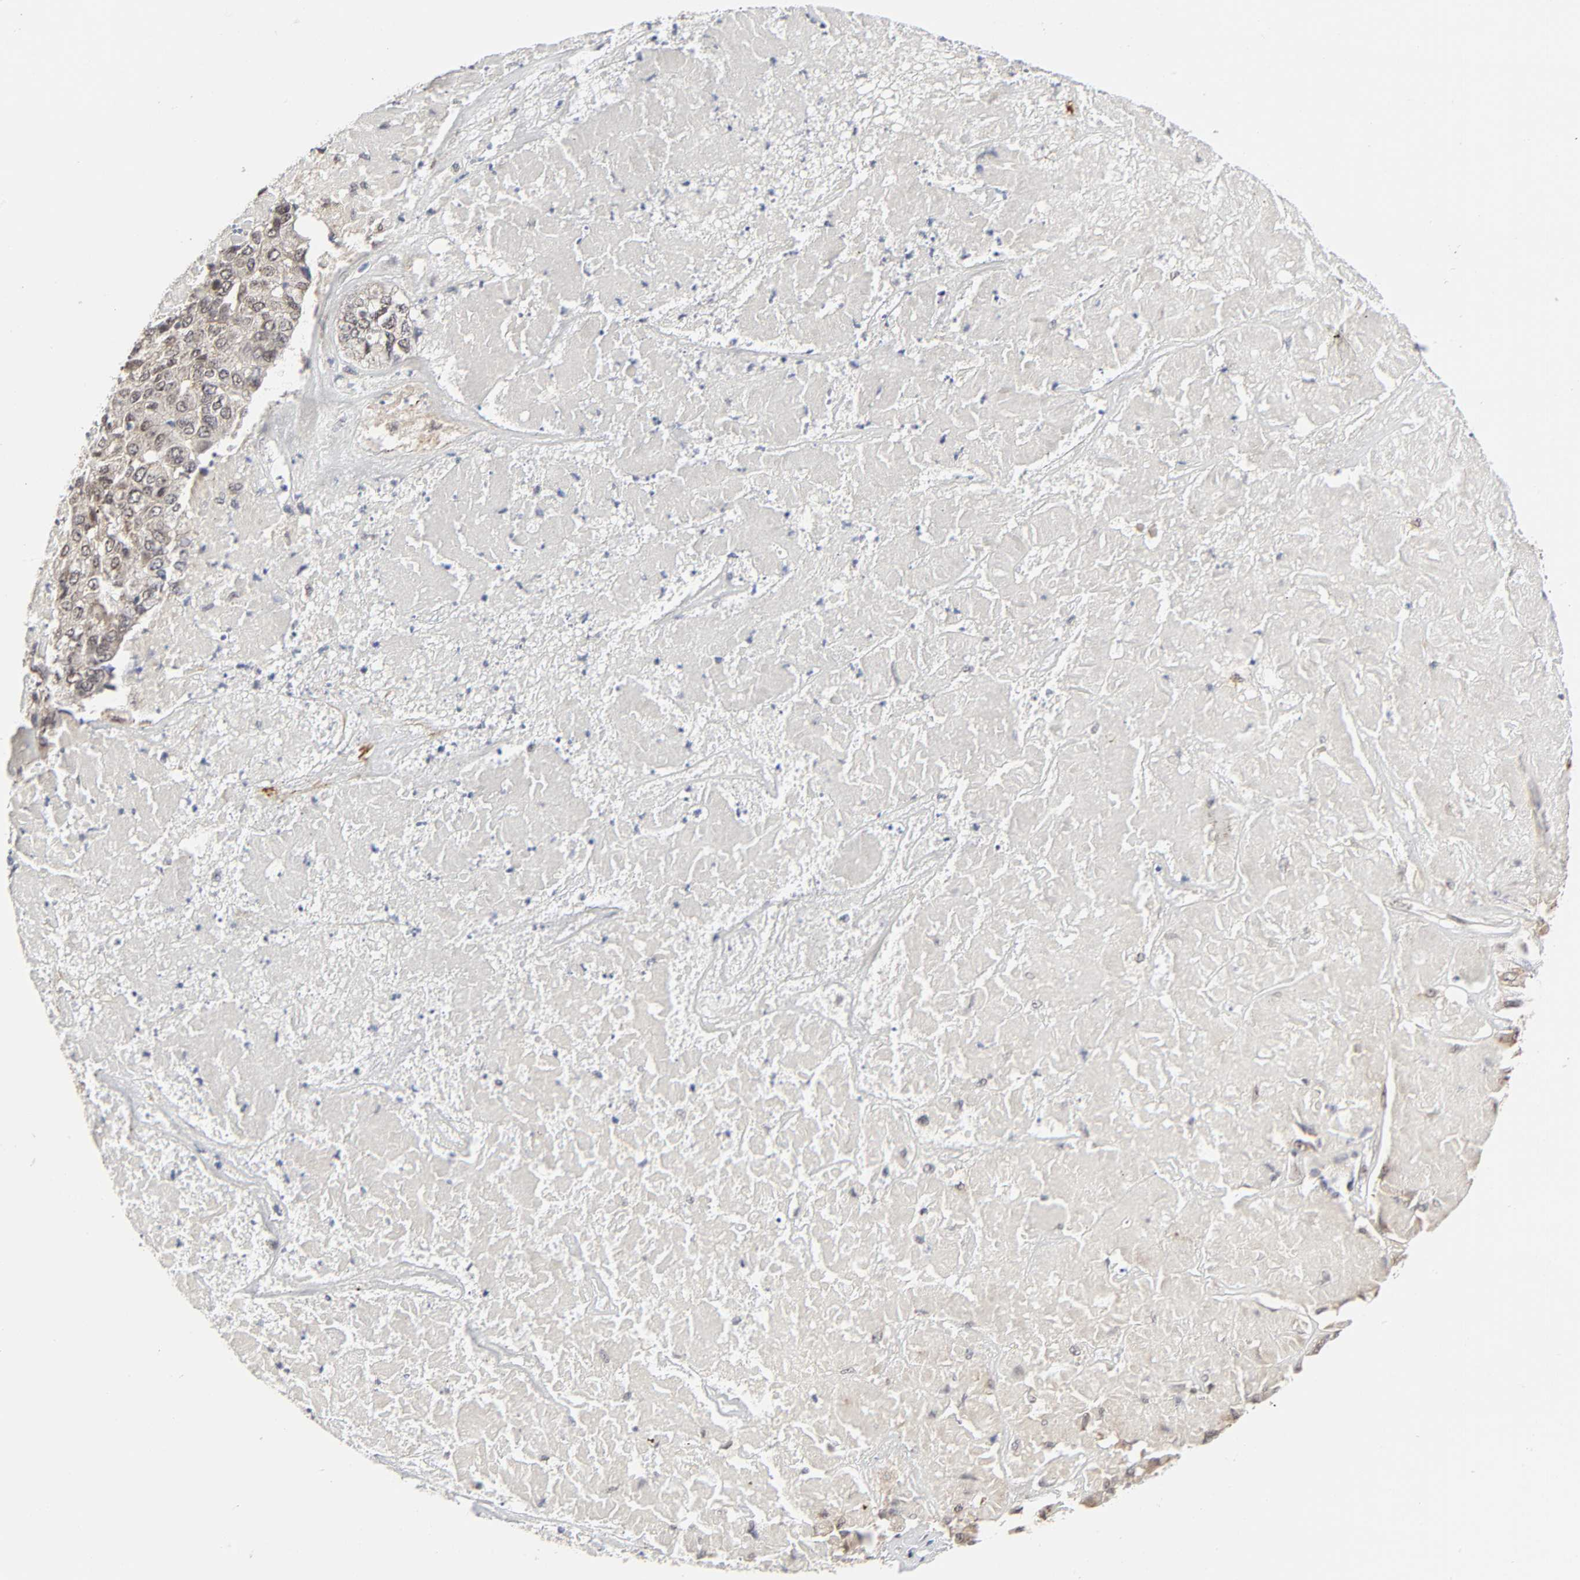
{"staining": {"intensity": "weak", "quantity": ">75%", "location": "nuclear"}, "tissue": "pancreatic cancer", "cell_type": "Tumor cells", "image_type": "cancer", "snomed": [{"axis": "morphology", "description": "Adenocarcinoma, NOS"}, {"axis": "topography", "description": "Pancreas"}], "caption": "DAB (3,3'-diaminobenzidine) immunohistochemical staining of pancreatic cancer displays weak nuclear protein staining in about >75% of tumor cells.", "gene": "ZKSCAN8", "patient": {"sex": "male", "age": 50}}